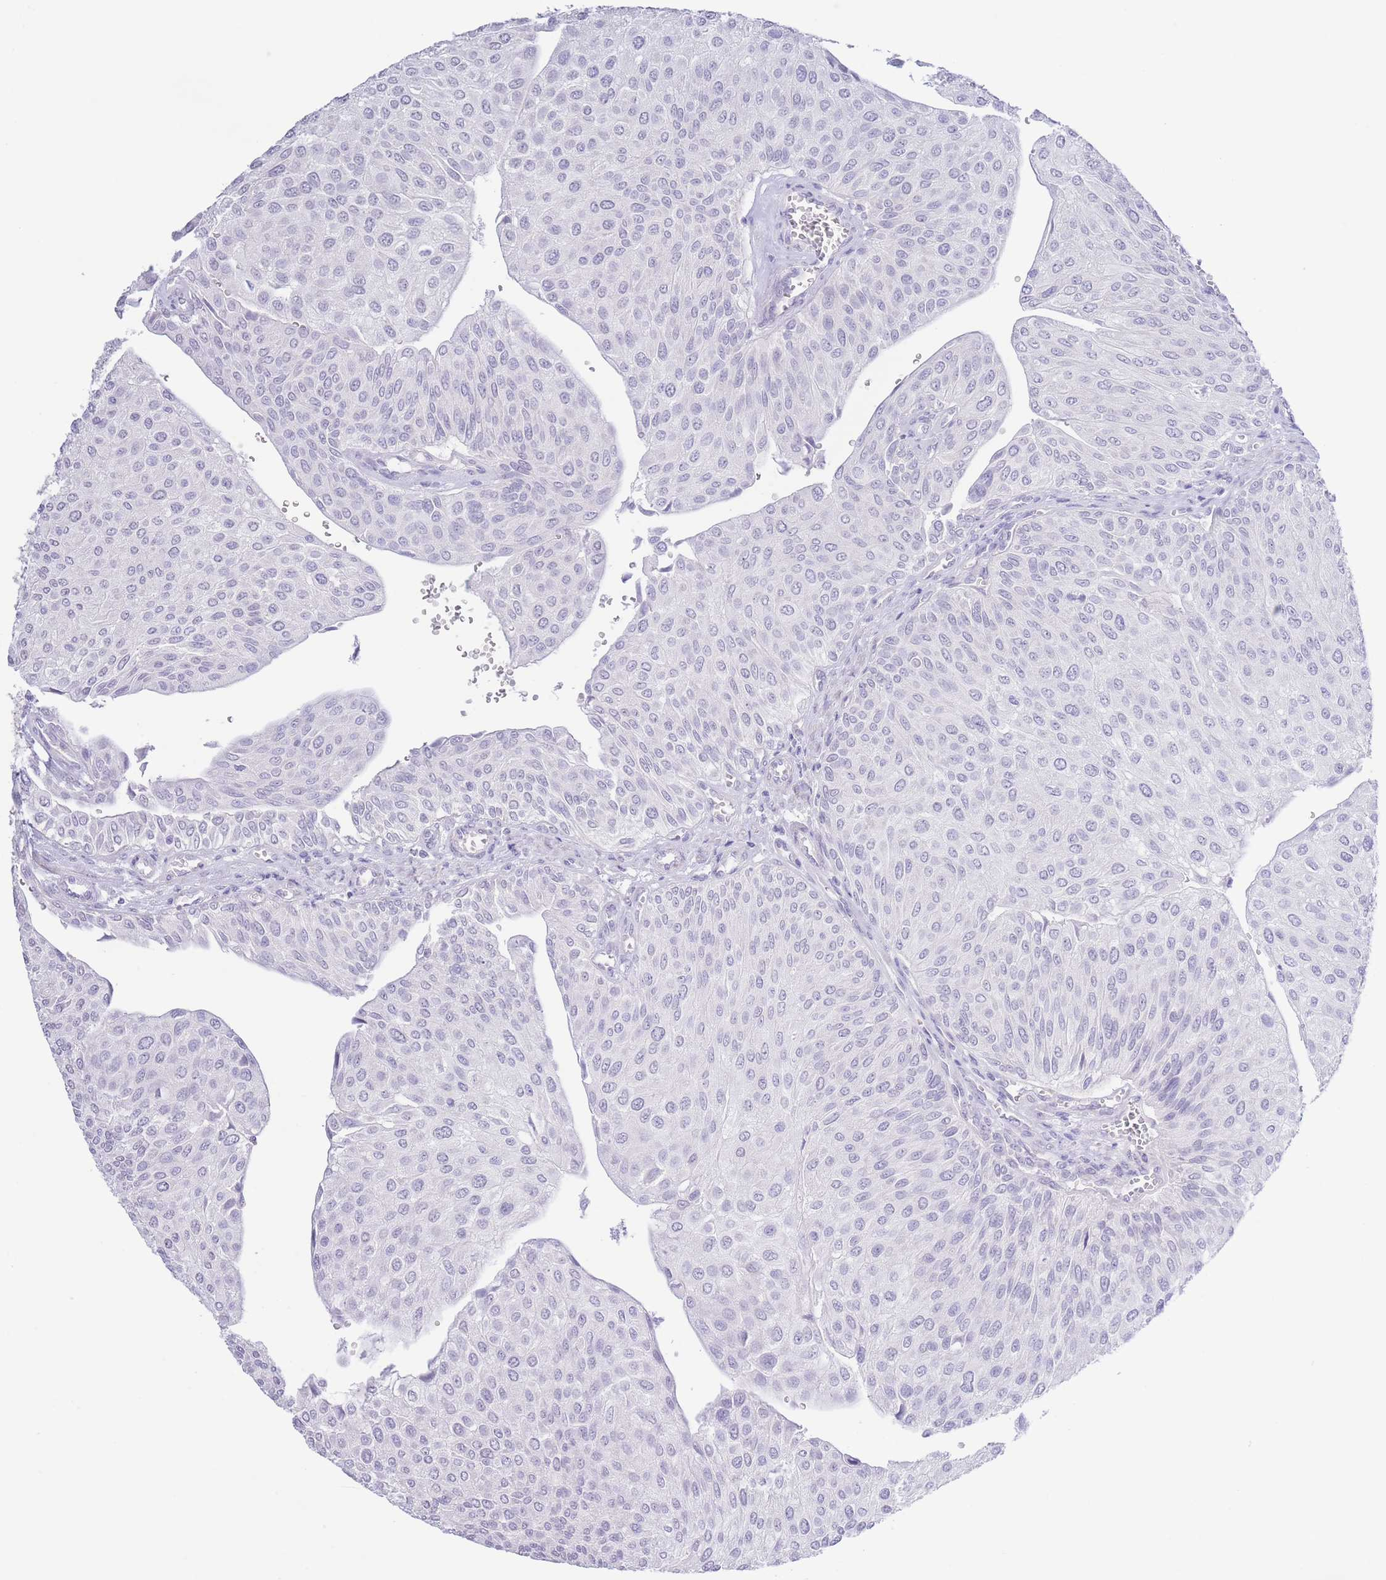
{"staining": {"intensity": "negative", "quantity": "none", "location": "none"}, "tissue": "urothelial cancer", "cell_type": "Tumor cells", "image_type": "cancer", "snomed": [{"axis": "morphology", "description": "Urothelial carcinoma, NOS"}, {"axis": "topography", "description": "Urinary bladder"}], "caption": "This is an immunohistochemistry micrograph of urothelial cancer. There is no staining in tumor cells.", "gene": "PKLR", "patient": {"sex": "male", "age": 67}}